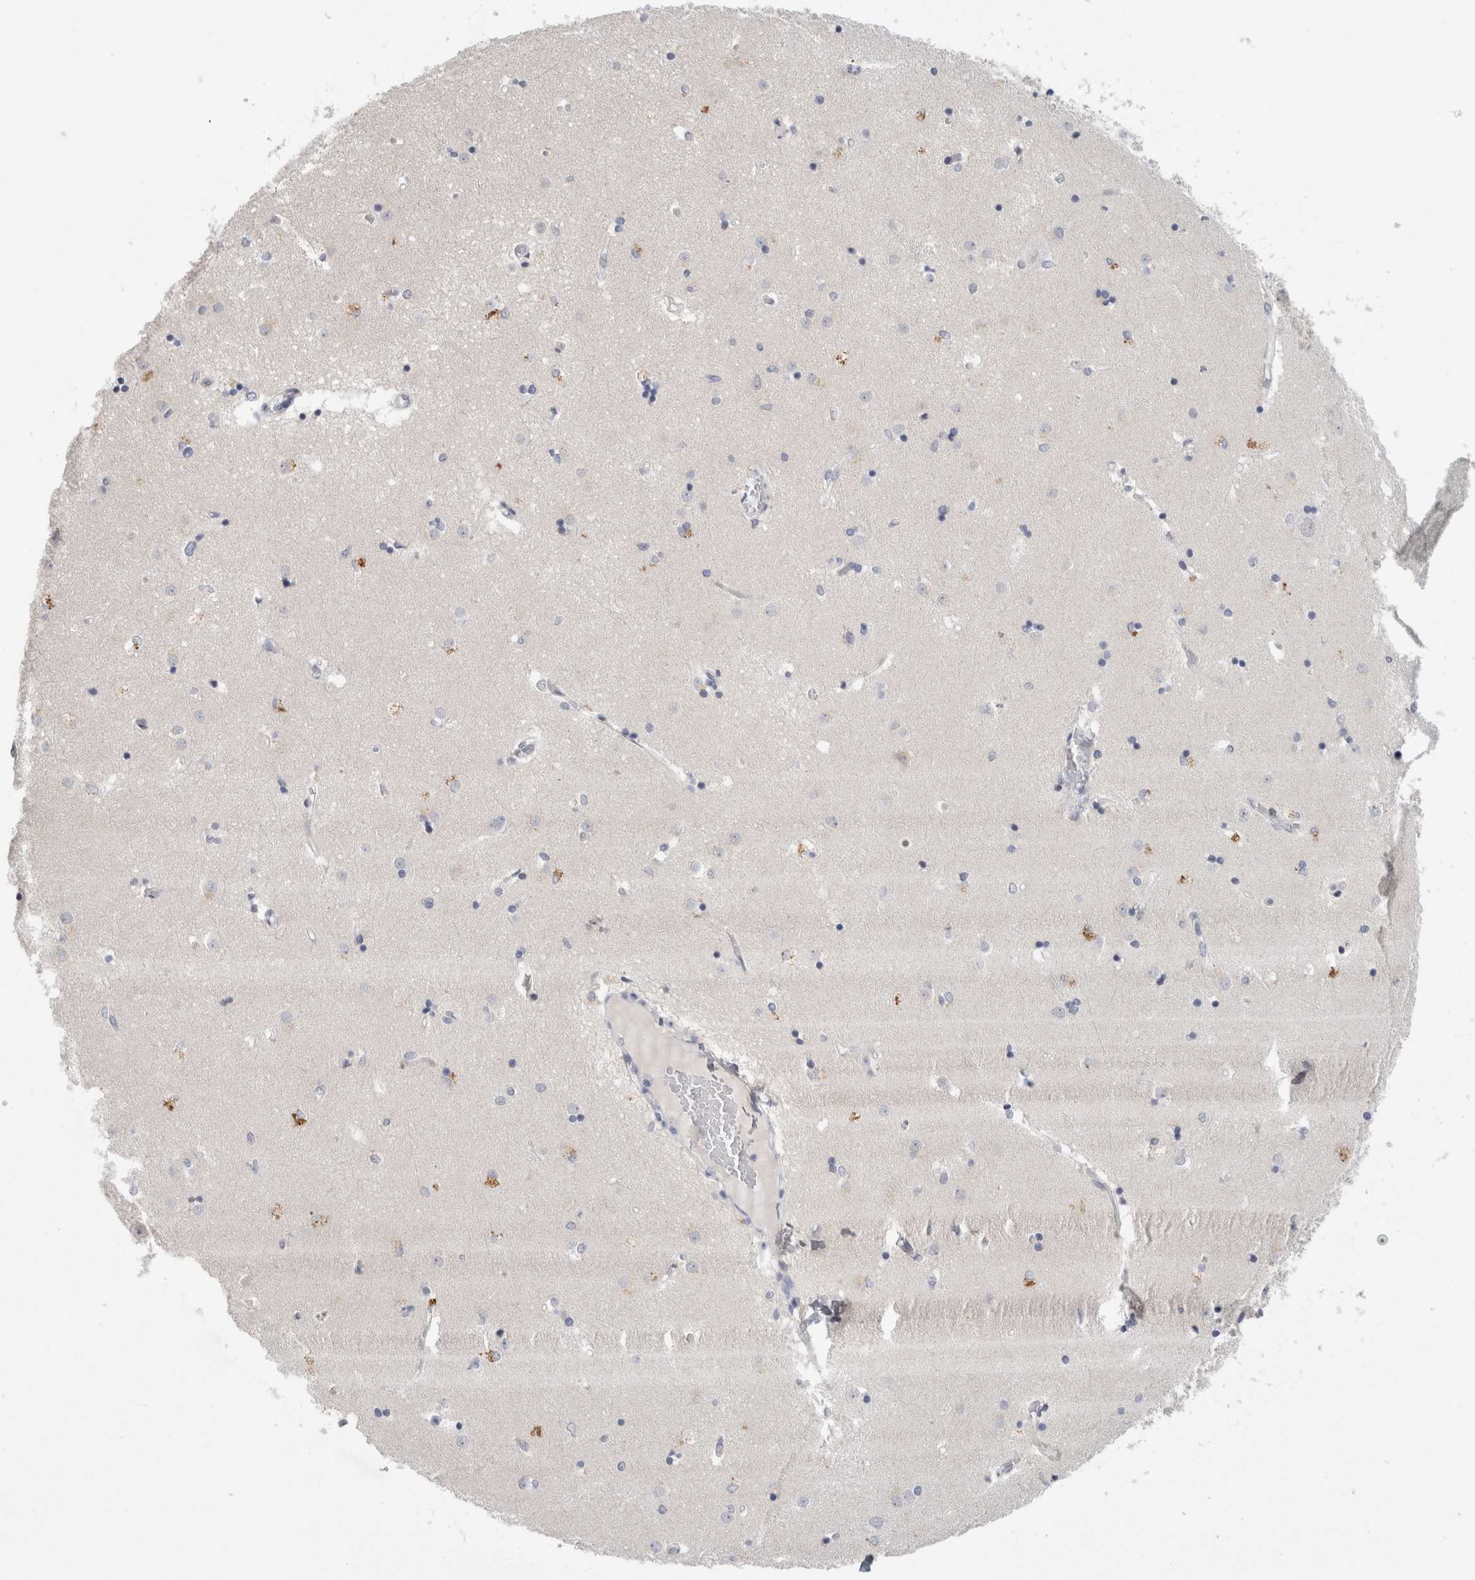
{"staining": {"intensity": "negative", "quantity": "none", "location": "none"}, "tissue": "caudate", "cell_type": "Glial cells", "image_type": "normal", "snomed": [{"axis": "morphology", "description": "Normal tissue, NOS"}, {"axis": "topography", "description": "Lateral ventricle wall"}], "caption": "Glial cells are negative for protein expression in unremarkable human caudate. (DAB (3,3'-diaminobenzidine) immunohistochemistry (IHC), high magnification).", "gene": "TONSL", "patient": {"sex": "male", "age": 45}}